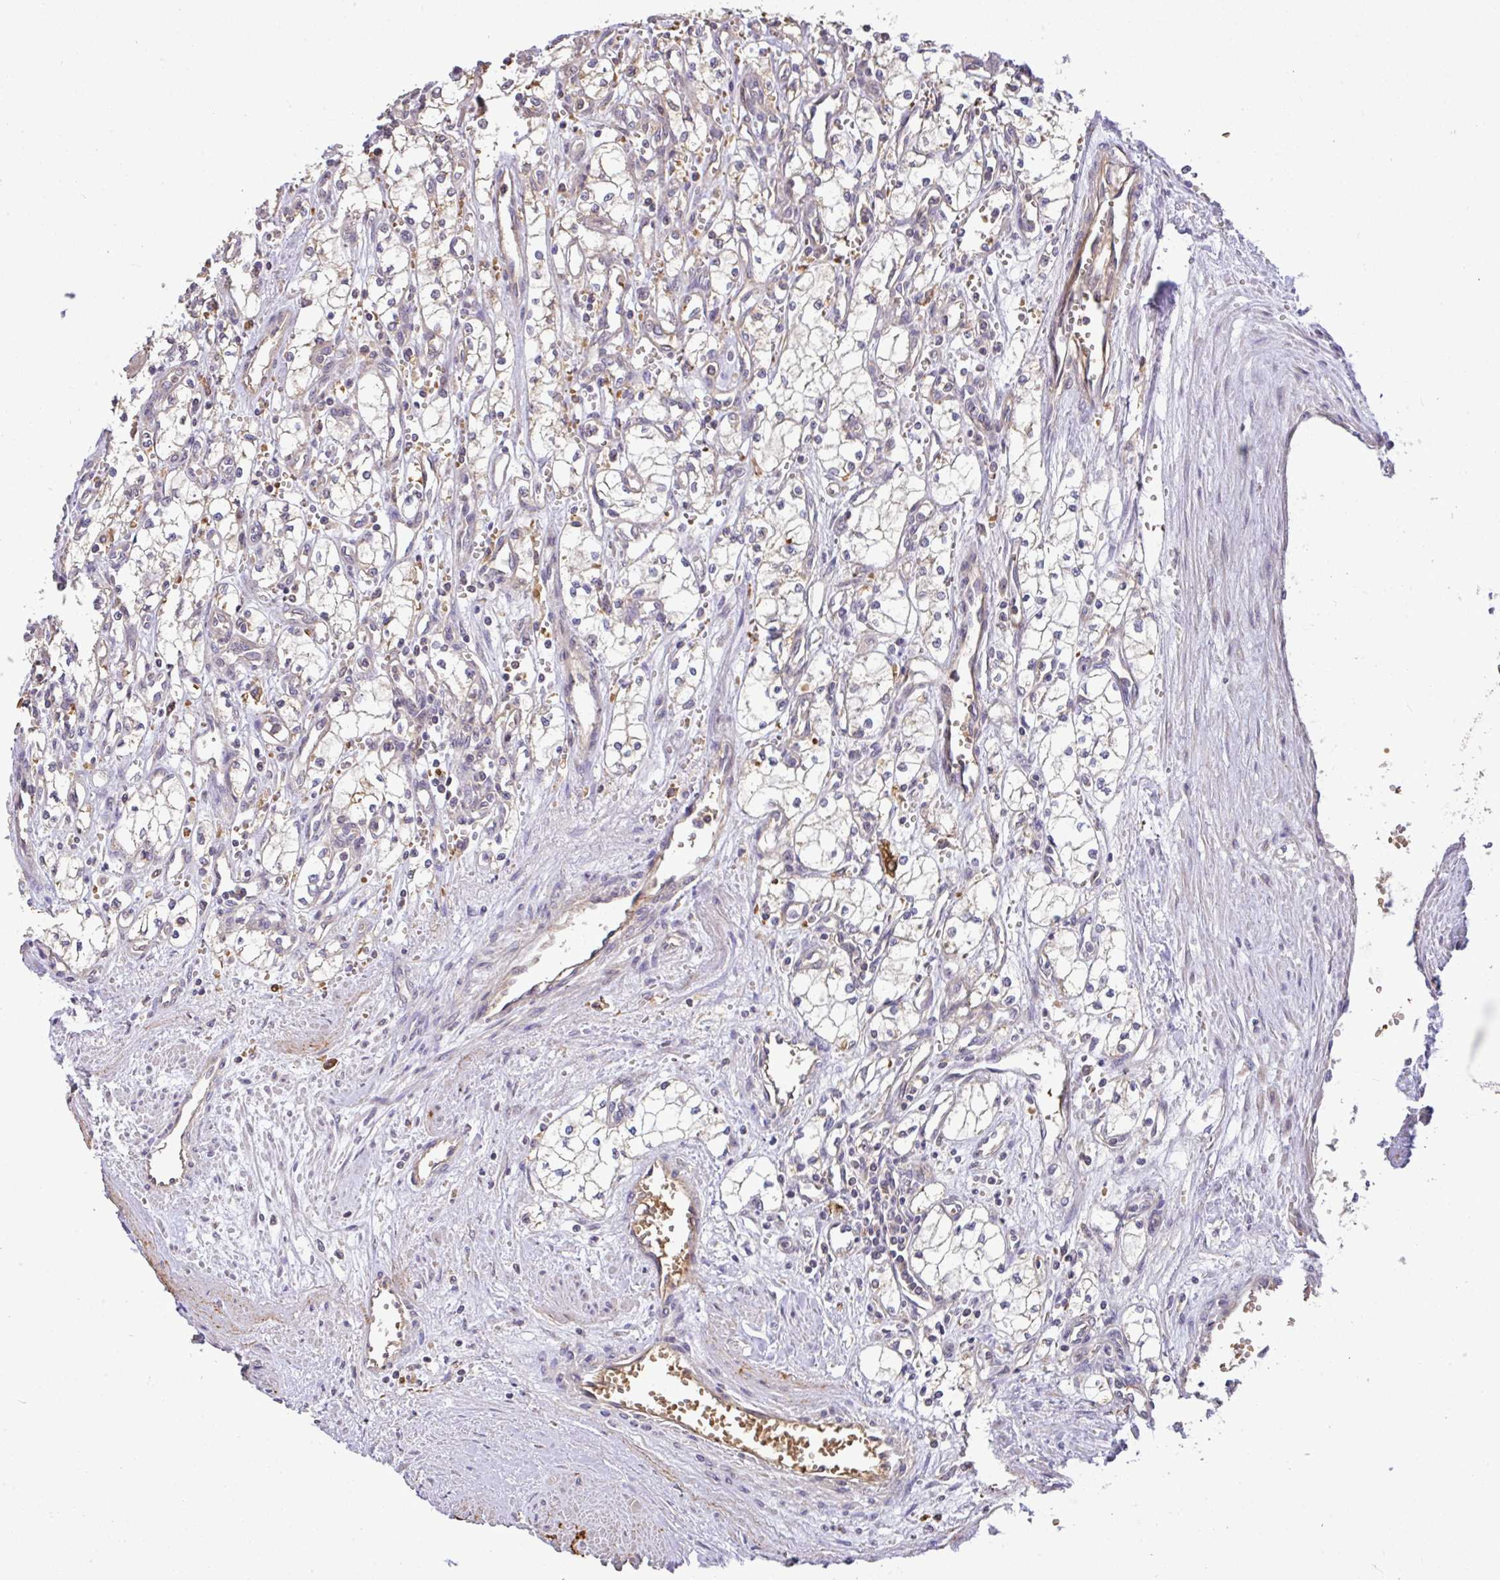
{"staining": {"intensity": "negative", "quantity": "none", "location": "none"}, "tissue": "renal cancer", "cell_type": "Tumor cells", "image_type": "cancer", "snomed": [{"axis": "morphology", "description": "Adenocarcinoma, NOS"}, {"axis": "topography", "description": "Kidney"}], "caption": "Renal adenocarcinoma was stained to show a protein in brown. There is no significant staining in tumor cells. (DAB immunohistochemistry (IHC) with hematoxylin counter stain).", "gene": "C1QTNF9B", "patient": {"sex": "male", "age": 59}}